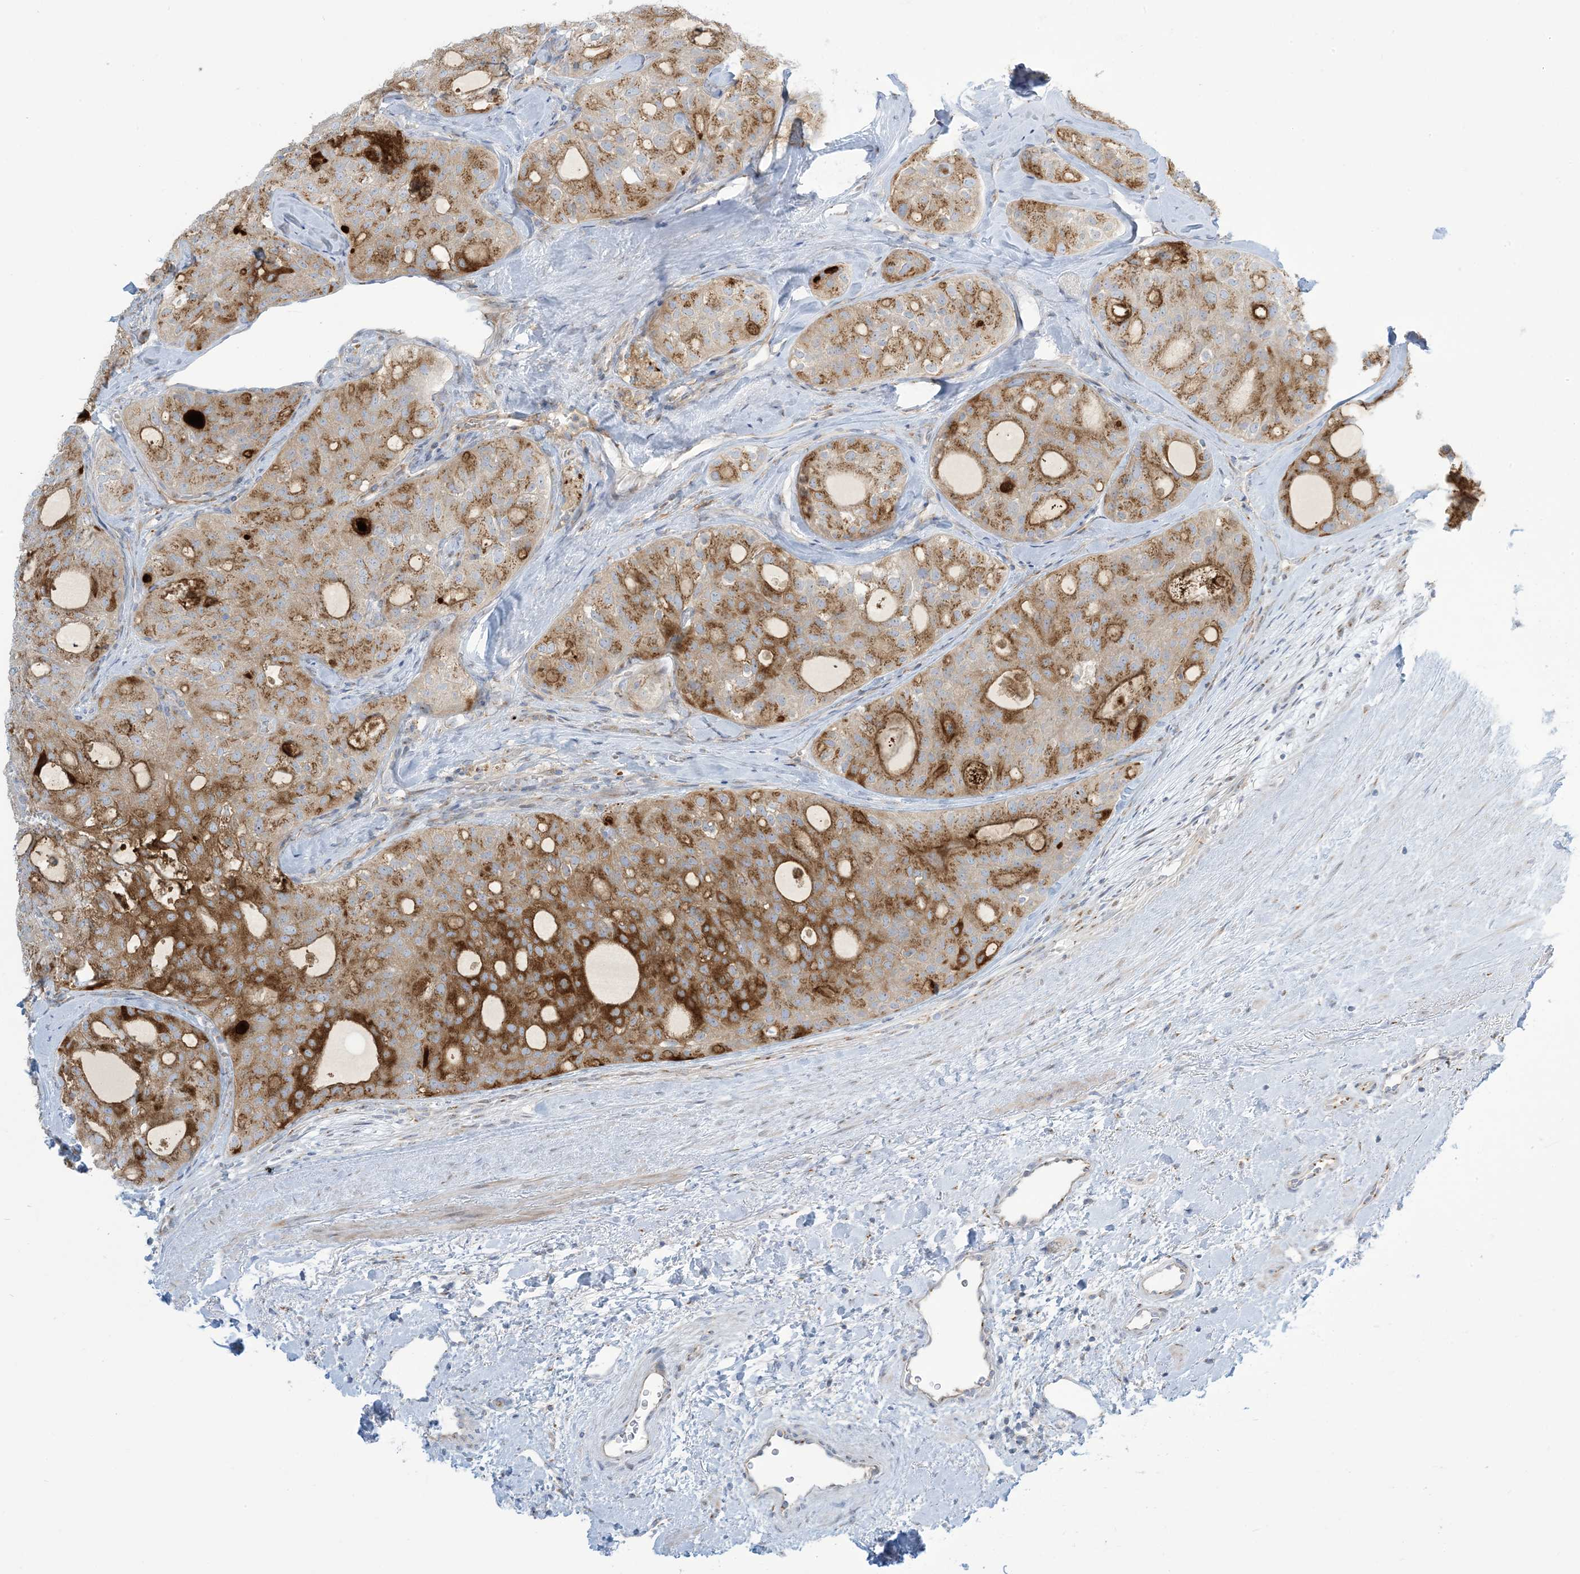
{"staining": {"intensity": "strong", "quantity": "25%-75%", "location": "cytoplasmic/membranous"}, "tissue": "thyroid cancer", "cell_type": "Tumor cells", "image_type": "cancer", "snomed": [{"axis": "morphology", "description": "Follicular adenoma carcinoma, NOS"}, {"axis": "topography", "description": "Thyroid gland"}], "caption": "There is high levels of strong cytoplasmic/membranous staining in tumor cells of thyroid cancer (follicular adenoma carcinoma), as demonstrated by immunohistochemical staining (brown color).", "gene": "AFTPH", "patient": {"sex": "male", "age": 75}}